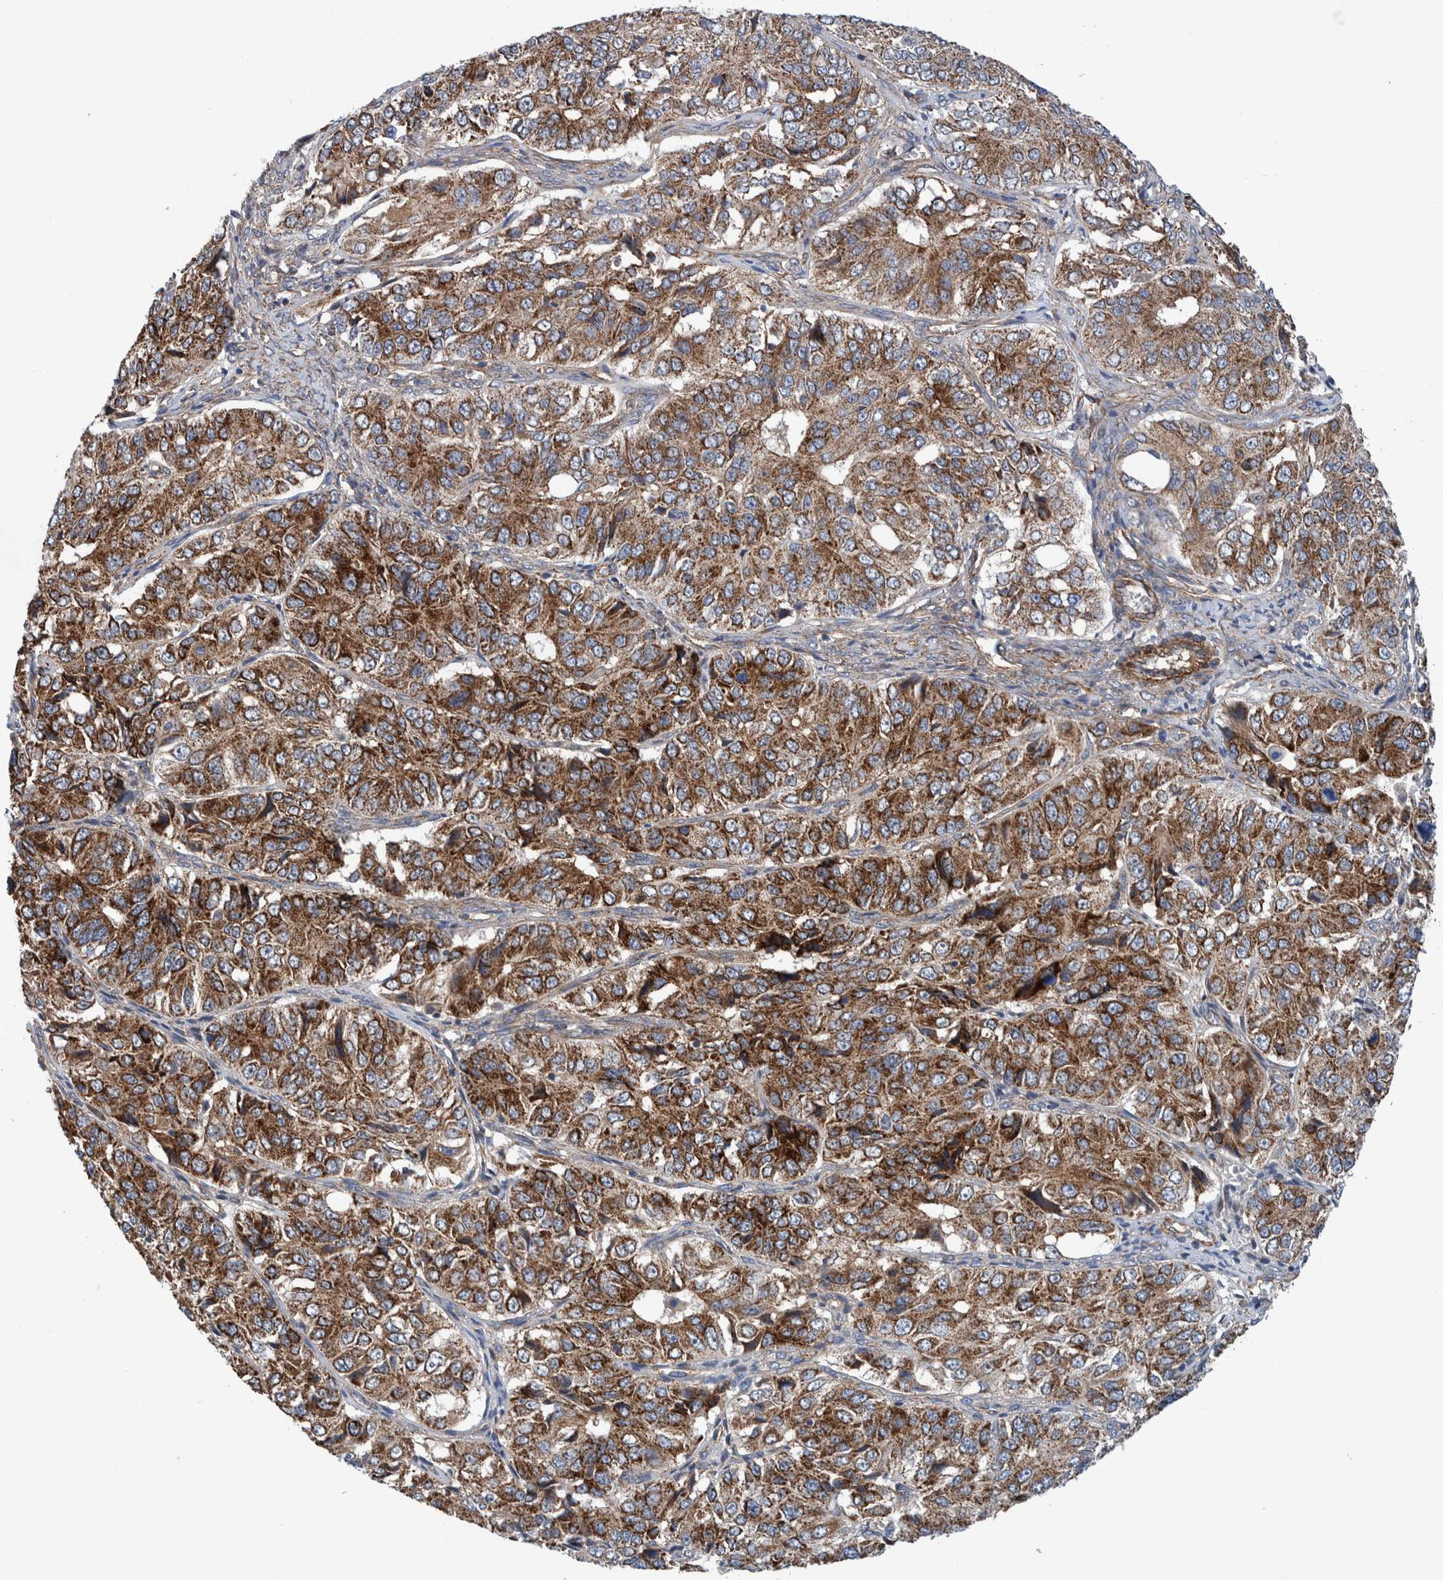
{"staining": {"intensity": "strong", "quantity": "25%-75%", "location": "cytoplasmic/membranous"}, "tissue": "ovarian cancer", "cell_type": "Tumor cells", "image_type": "cancer", "snomed": [{"axis": "morphology", "description": "Carcinoma, endometroid"}, {"axis": "topography", "description": "Ovary"}], "caption": "Protein expression analysis of ovarian cancer (endometroid carcinoma) reveals strong cytoplasmic/membranous staining in approximately 25%-75% of tumor cells.", "gene": "SLC25A10", "patient": {"sex": "female", "age": 51}}